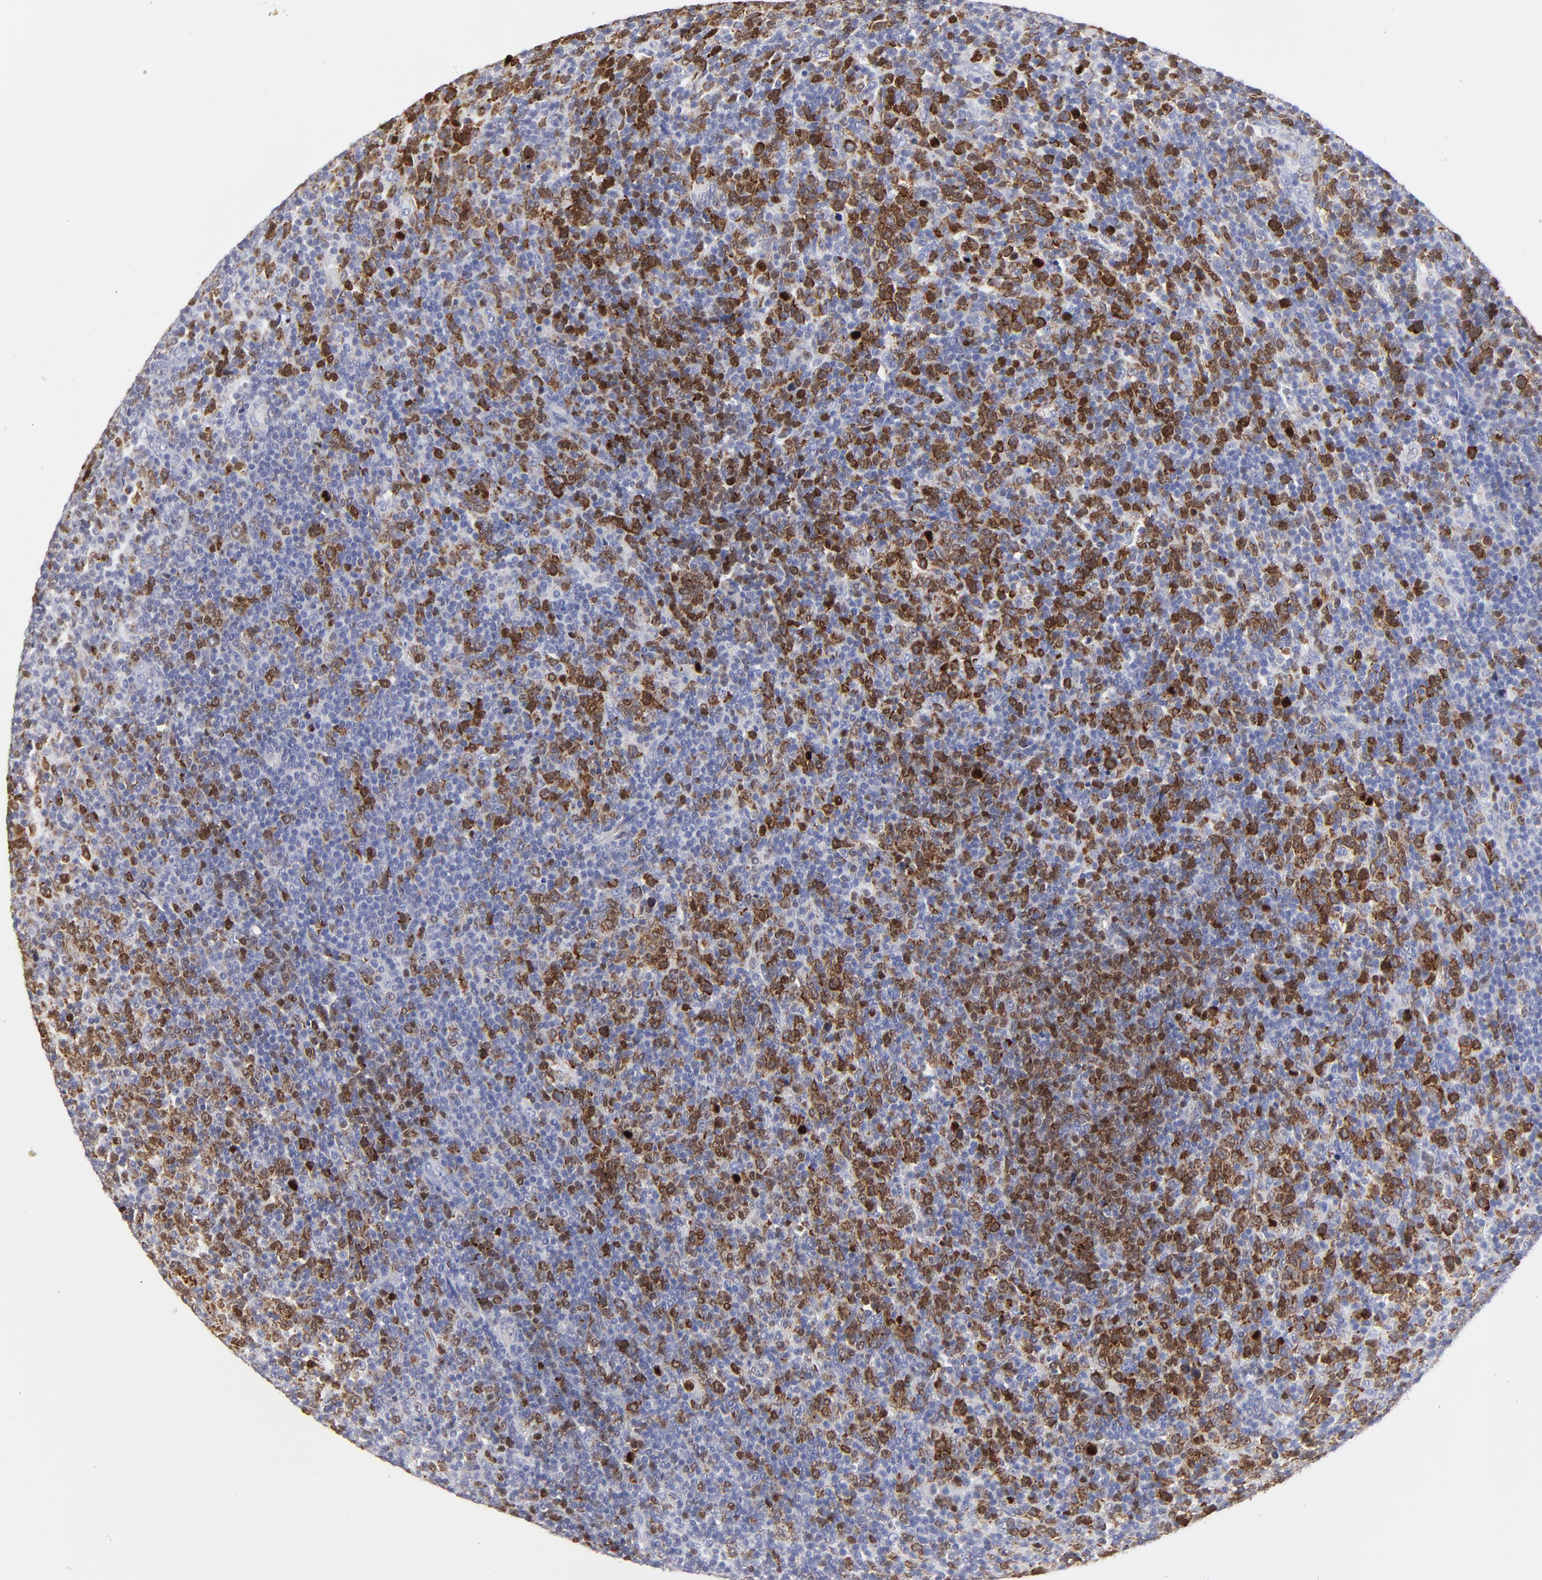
{"staining": {"intensity": "strong", "quantity": "25%-75%", "location": "cytoplasmic/membranous,nuclear"}, "tissue": "lymphoma", "cell_type": "Tumor cells", "image_type": "cancer", "snomed": [{"axis": "morphology", "description": "Malignant lymphoma, non-Hodgkin's type, Low grade"}, {"axis": "topography", "description": "Lymph node"}], "caption": "A brown stain highlights strong cytoplasmic/membranous and nuclear expression of a protein in lymphoma tumor cells.", "gene": "NCAPH", "patient": {"sex": "male", "age": 70}}